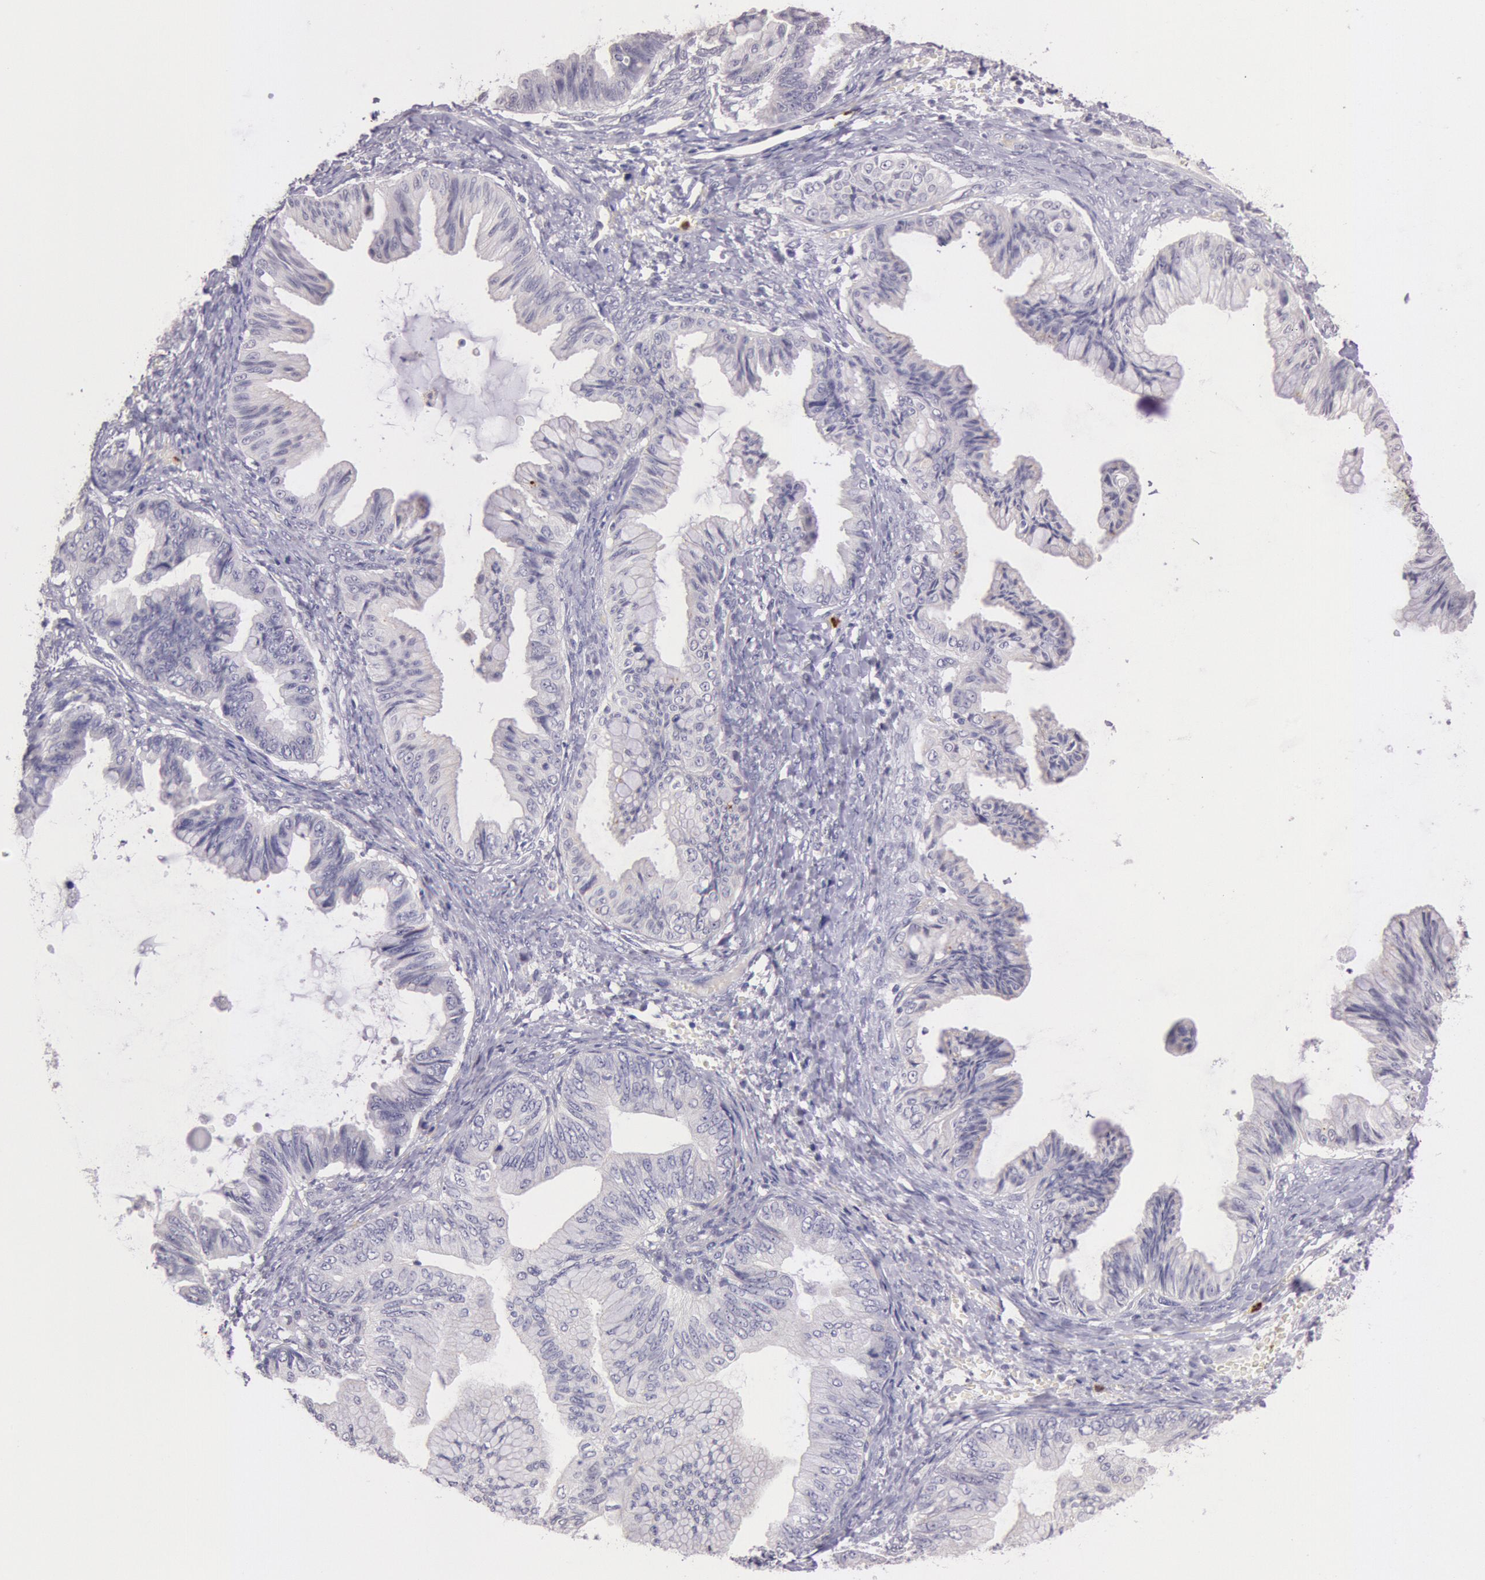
{"staining": {"intensity": "negative", "quantity": "none", "location": "none"}, "tissue": "ovarian cancer", "cell_type": "Tumor cells", "image_type": "cancer", "snomed": [{"axis": "morphology", "description": "Cystadenocarcinoma, mucinous, NOS"}, {"axis": "topography", "description": "Ovary"}], "caption": "The IHC photomicrograph has no significant expression in tumor cells of mucinous cystadenocarcinoma (ovarian) tissue. (Stains: DAB (3,3'-diaminobenzidine) IHC with hematoxylin counter stain, Microscopy: brightfield microscopy at high magnification).", "gene": "KDM6A", "patient": {"sex": "female", "age": 36}}